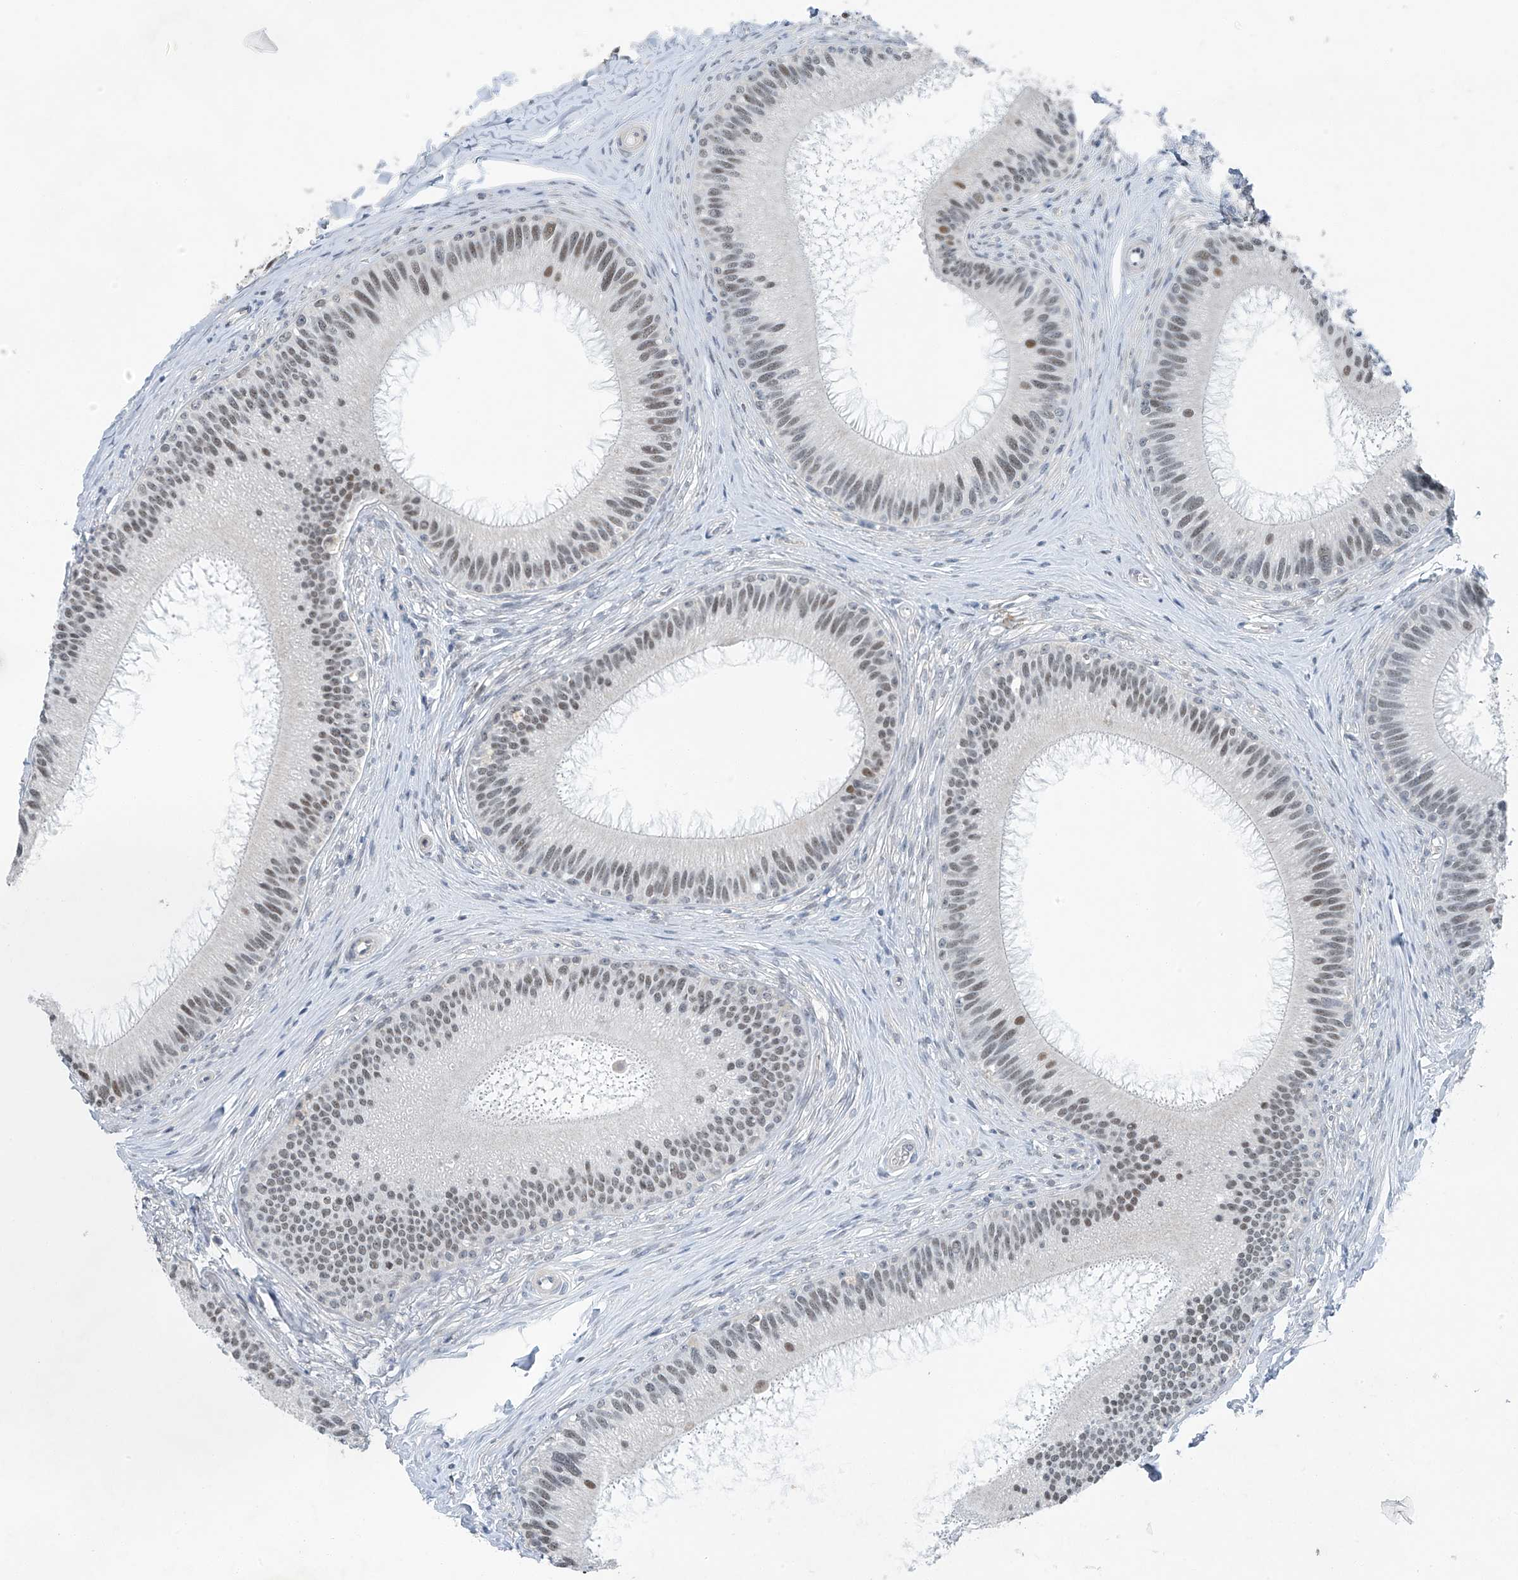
{"staining": {"intensity": "moderate", "quantity": ">75%", "location": "nuclear"}, "tissue": "epididymis", "cell_type": "Glandular cells", "image_type": "normal", "snomed": [{"axis": "morphology", "description": "Normal tissue, NOS"}, {"axis": "topography", "description": "Epididymis"}], "caption": "Brown immunohistochemical staining in benign epididymis shows moderate nuclear staining in about >75% of glandular cells.", "gene": "TAF8", "patient": {"sex": "male", "age": 27}}